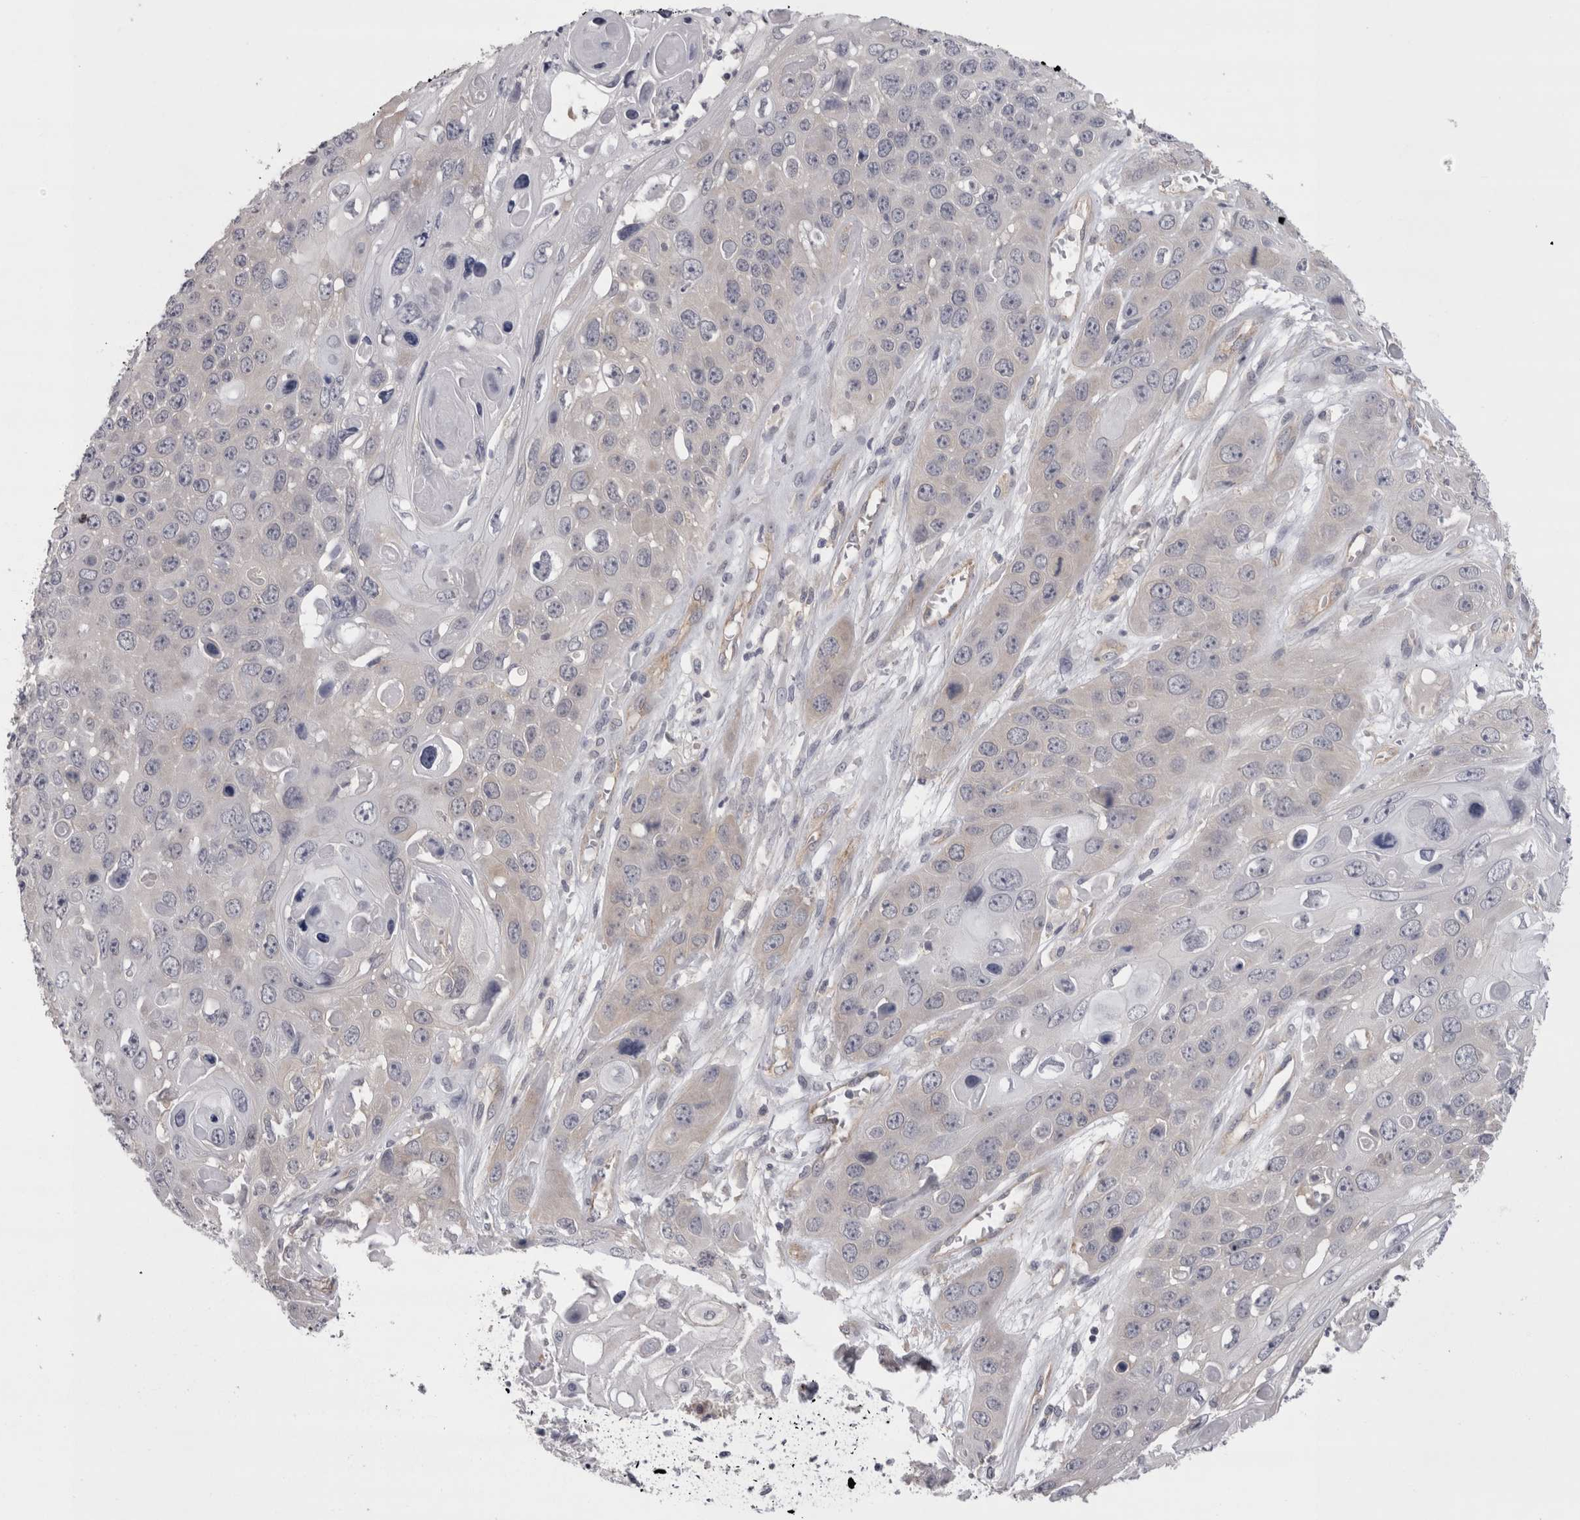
{"staining": {"intensity": "negative", "quantity": "none", "location": "none"}, "tissue": "skin cancer", "cell_type": "Tumor cells", "image_type": "cancer", "snomed": [{"axis": "morphology", "description": "Squamous cell carcinoma, NOS"}, {"axis": "topography", "description": "Skin"}], "caption": "An IHC image of skin cancer is shown. There is no staining in tumor cells of skin cancer. (DAB (3,3'-diaminobenzidine) immunohistochemistry, high magnification).", "gene": "LYZL6", "patient": {"sex": "male", "age": 55}}